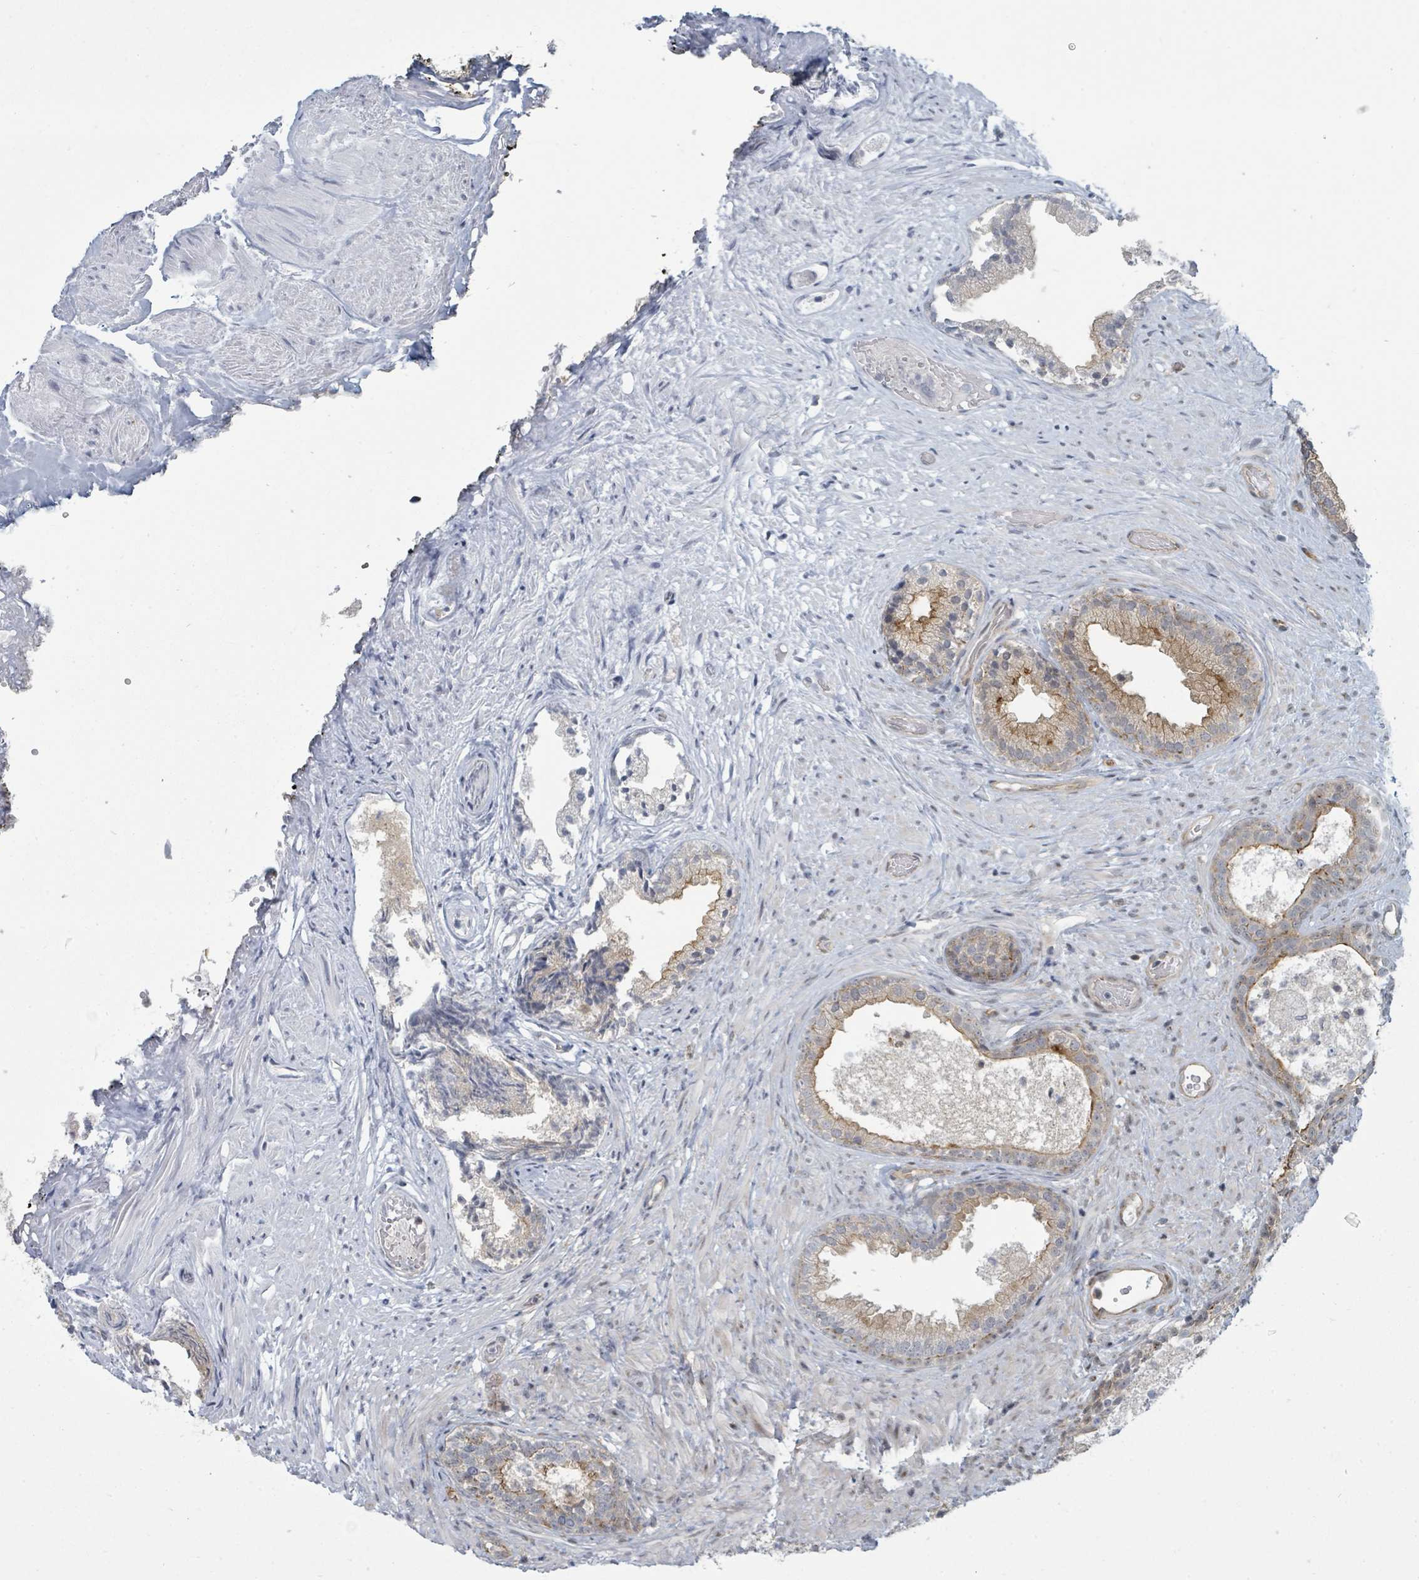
{"staining": {"intensity": "moderate", "quantity": "25%-75%", "location": "cytoplasmic/membranous"}, "tissue": "prostate", "cell_type": "Glandular cells", "image_type": "normal", "snomed": [{"axis": "morphology", "description": "Normal tissue, NOS"}, {"axis": "topography", "description": "Prostate"}], "caption": "Protein staining of normal prostate reveals moderate cytoplasmic/membranous positivity in approximately 25%-75% of glandular cells. The protein is shown in brown color, while the nuclei are stained blue.", "gene": "PSMG2", "patient": {"sex": "male", "age": 76}}